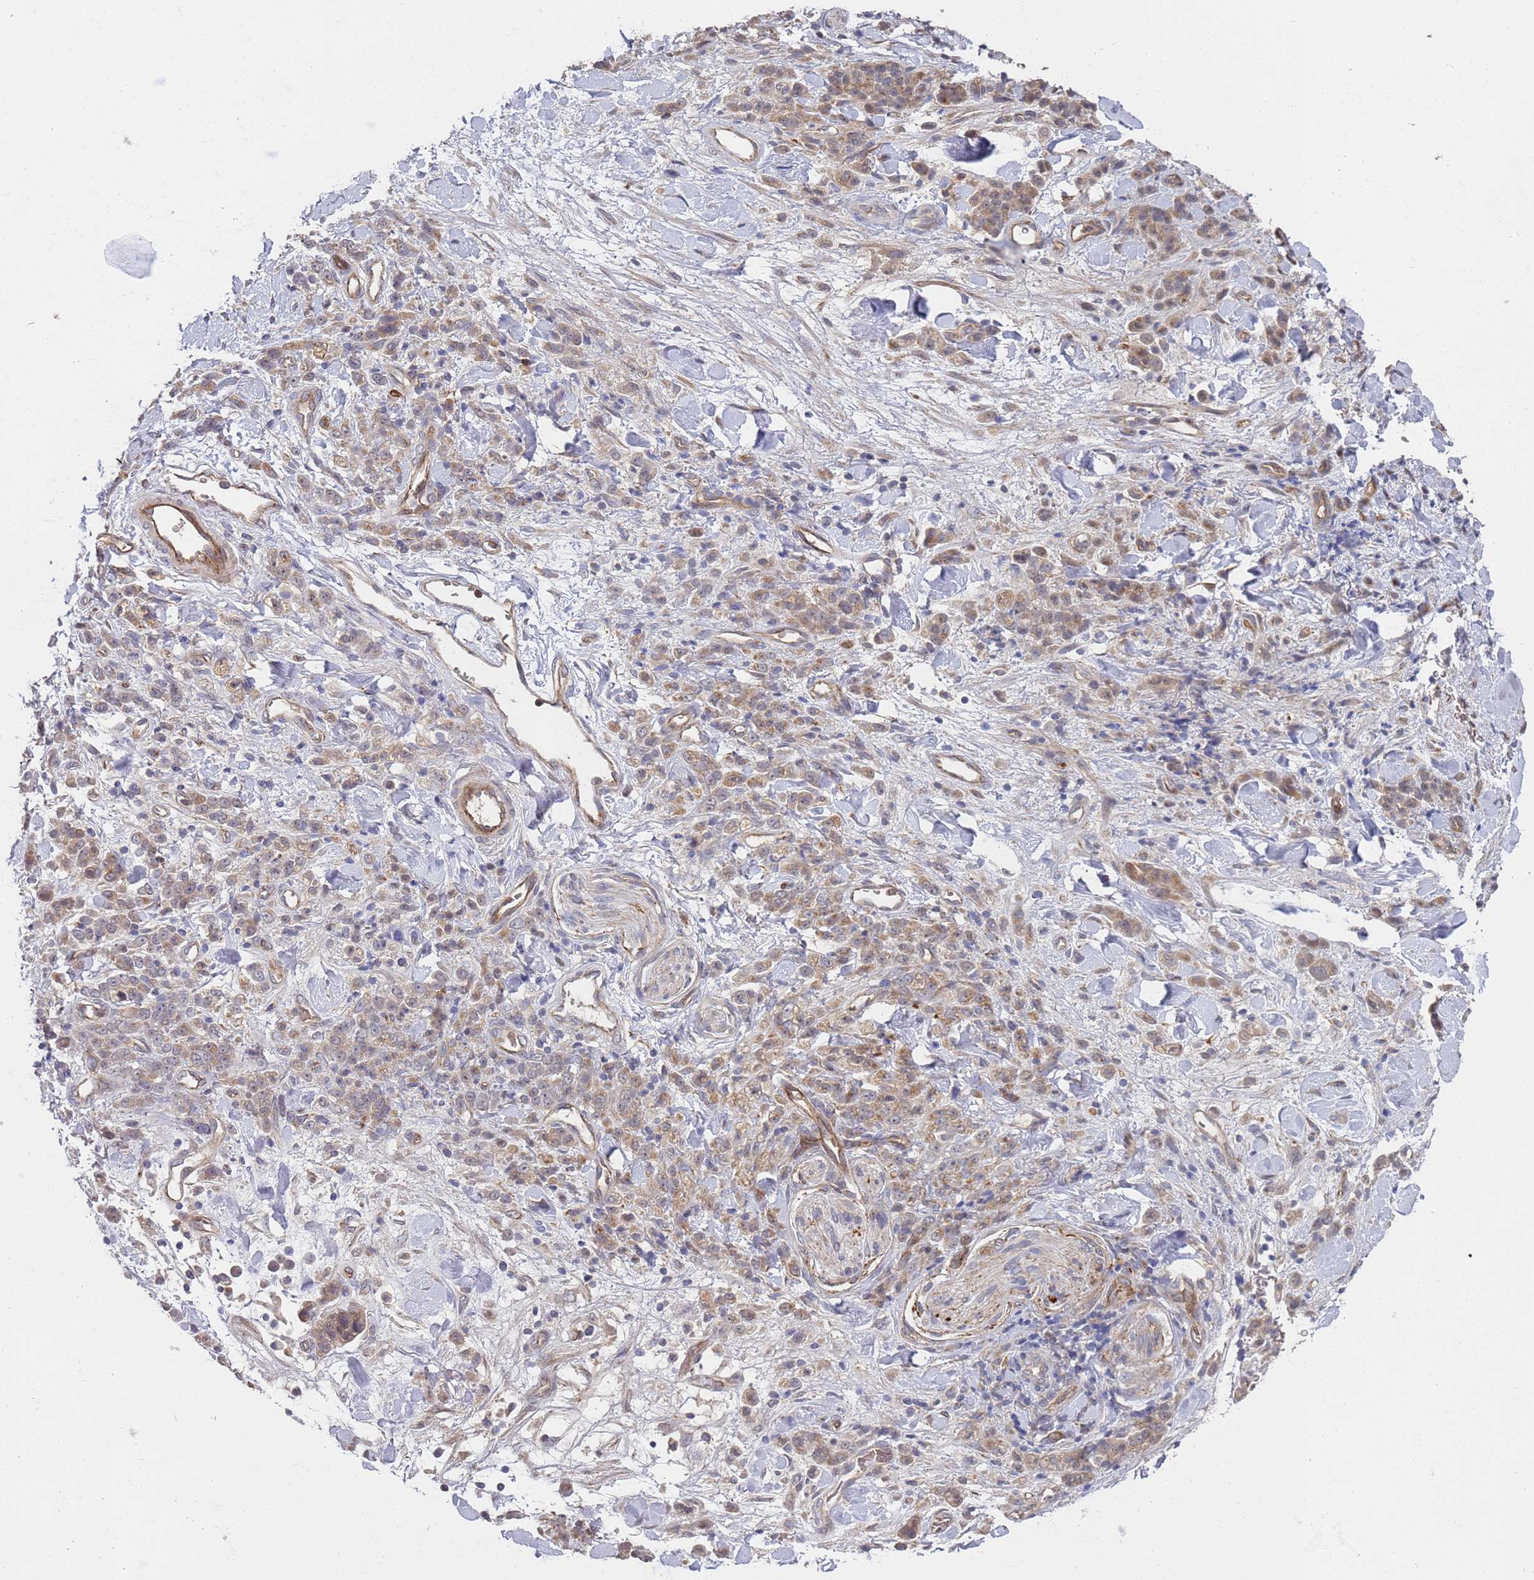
{"staining": {"intensity": "weak", "quantity": ">75%", "location": "cytoplasmic/membranous"}, "tissue": "stomach cancer", "cell_type": "Tumor cells", "image_type": "cancer", "snomed": [{"axis": "morphology", "description": "Normal tissue, NOS"}, {"axis": "morphology", "description": "Adenocarcinoma, NOS"}, {"axis": "topography", "description": "Stomach"}], "caption": "Weak cytoplasmic/membranous staining for a protein is seen in approximately >75% of tumor cells of stomach cancer using immunohistochemistry (IHC).", "gene": "ABCB6", "patient": {"sex": "male", "age": 82}}